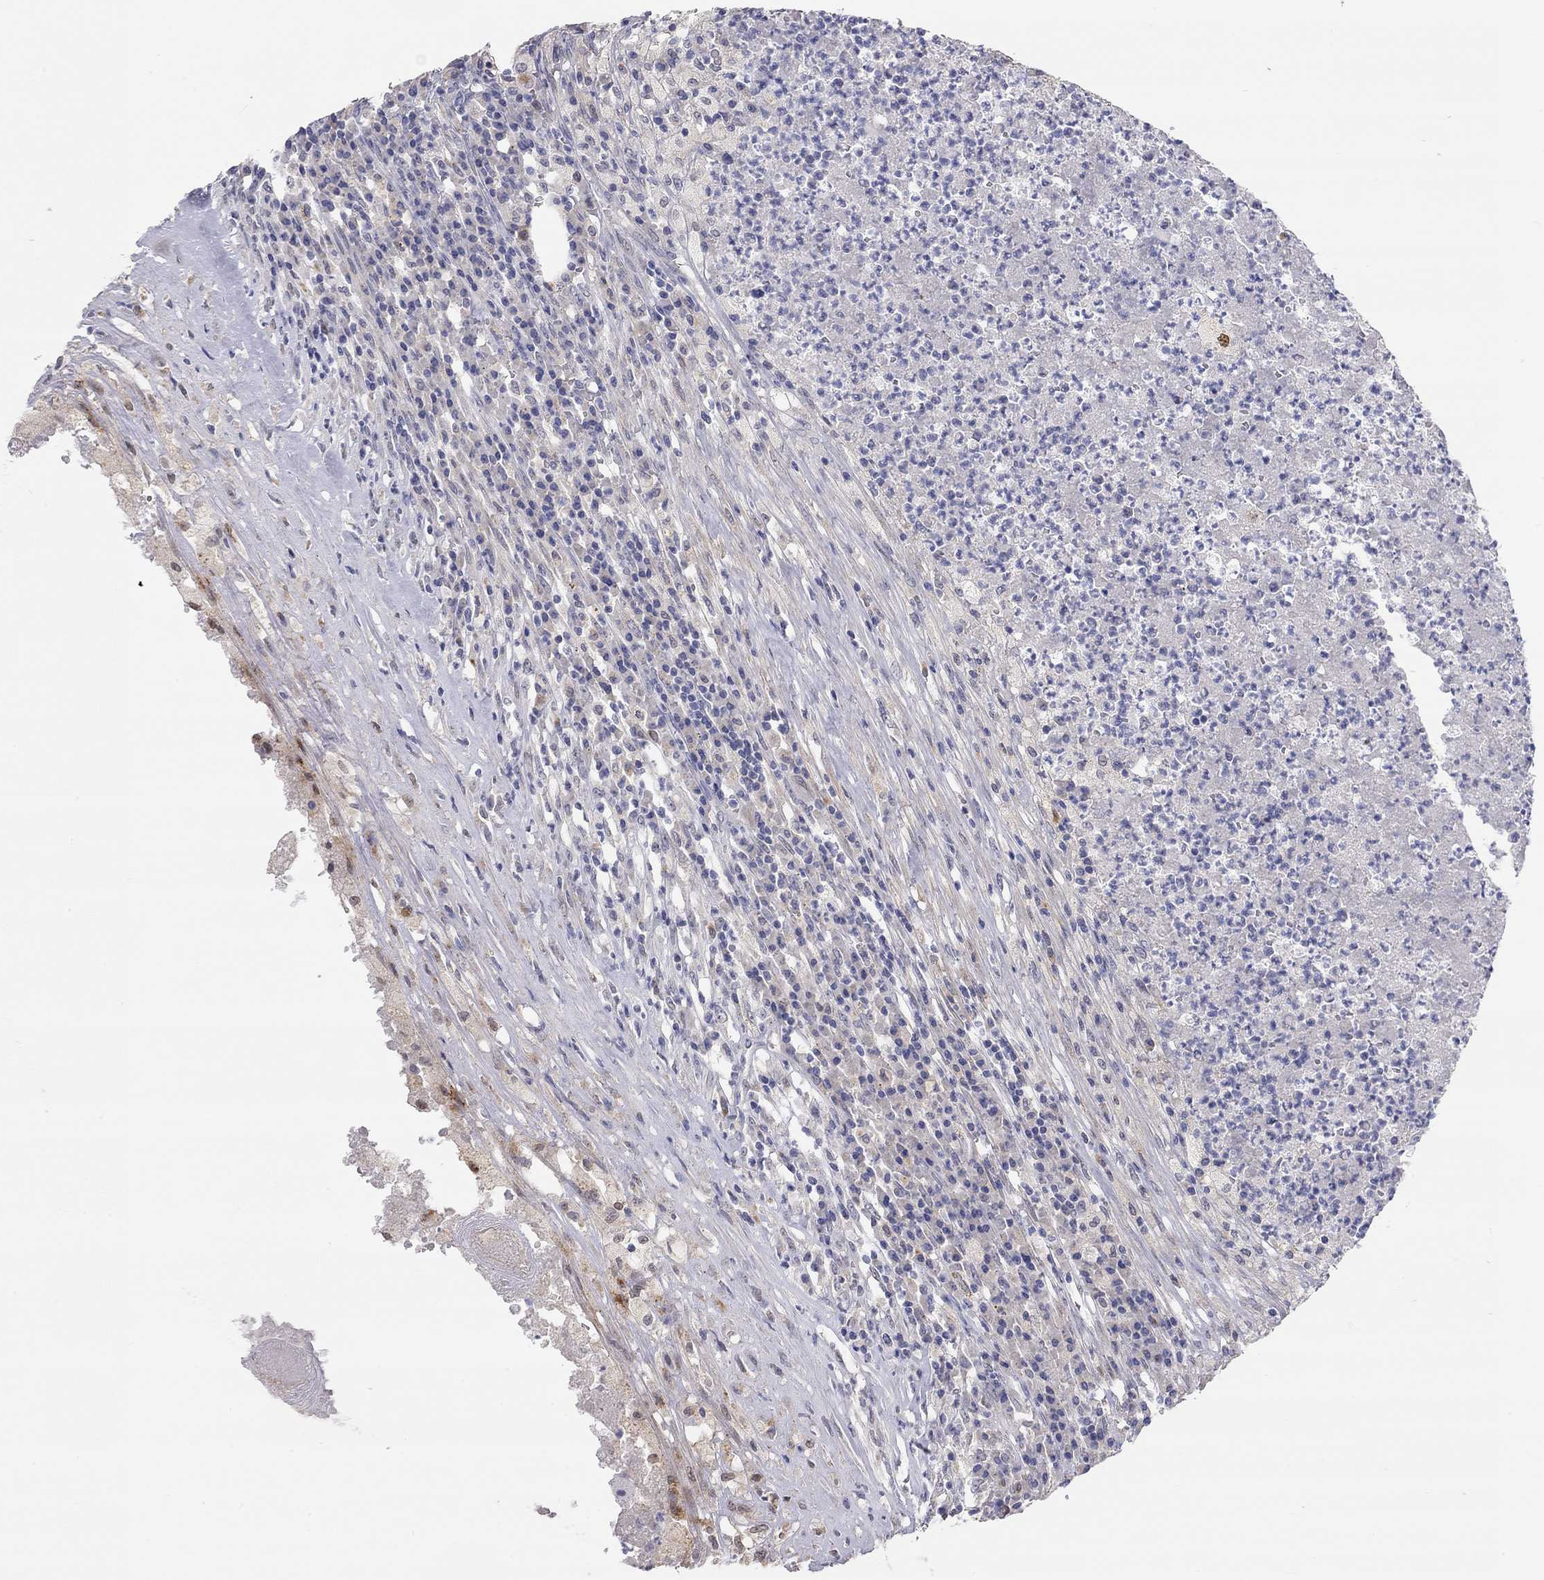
{"staining": {"intensity": "negative", "quantity": "none", "location": "none"}, "tissue": "testis cancer", "cell_type": "Tumor cells", "image_type": "cancer", "snomed": [{"axis": "morphology", "description": "Necrosis, NOS"}, {"axis": "morphology", "description": "Carcinoma, Embryonal, NOS"}, {"axis": "topography", "description": "Testis"}], "caption": "High power microscopy image of an IHC micrograph of testis embryonal carcinoma, revealing no significant positivity in tumor cells.", "gene": "PAPSS2", "patient": {"sex": "male", "age": 19}}